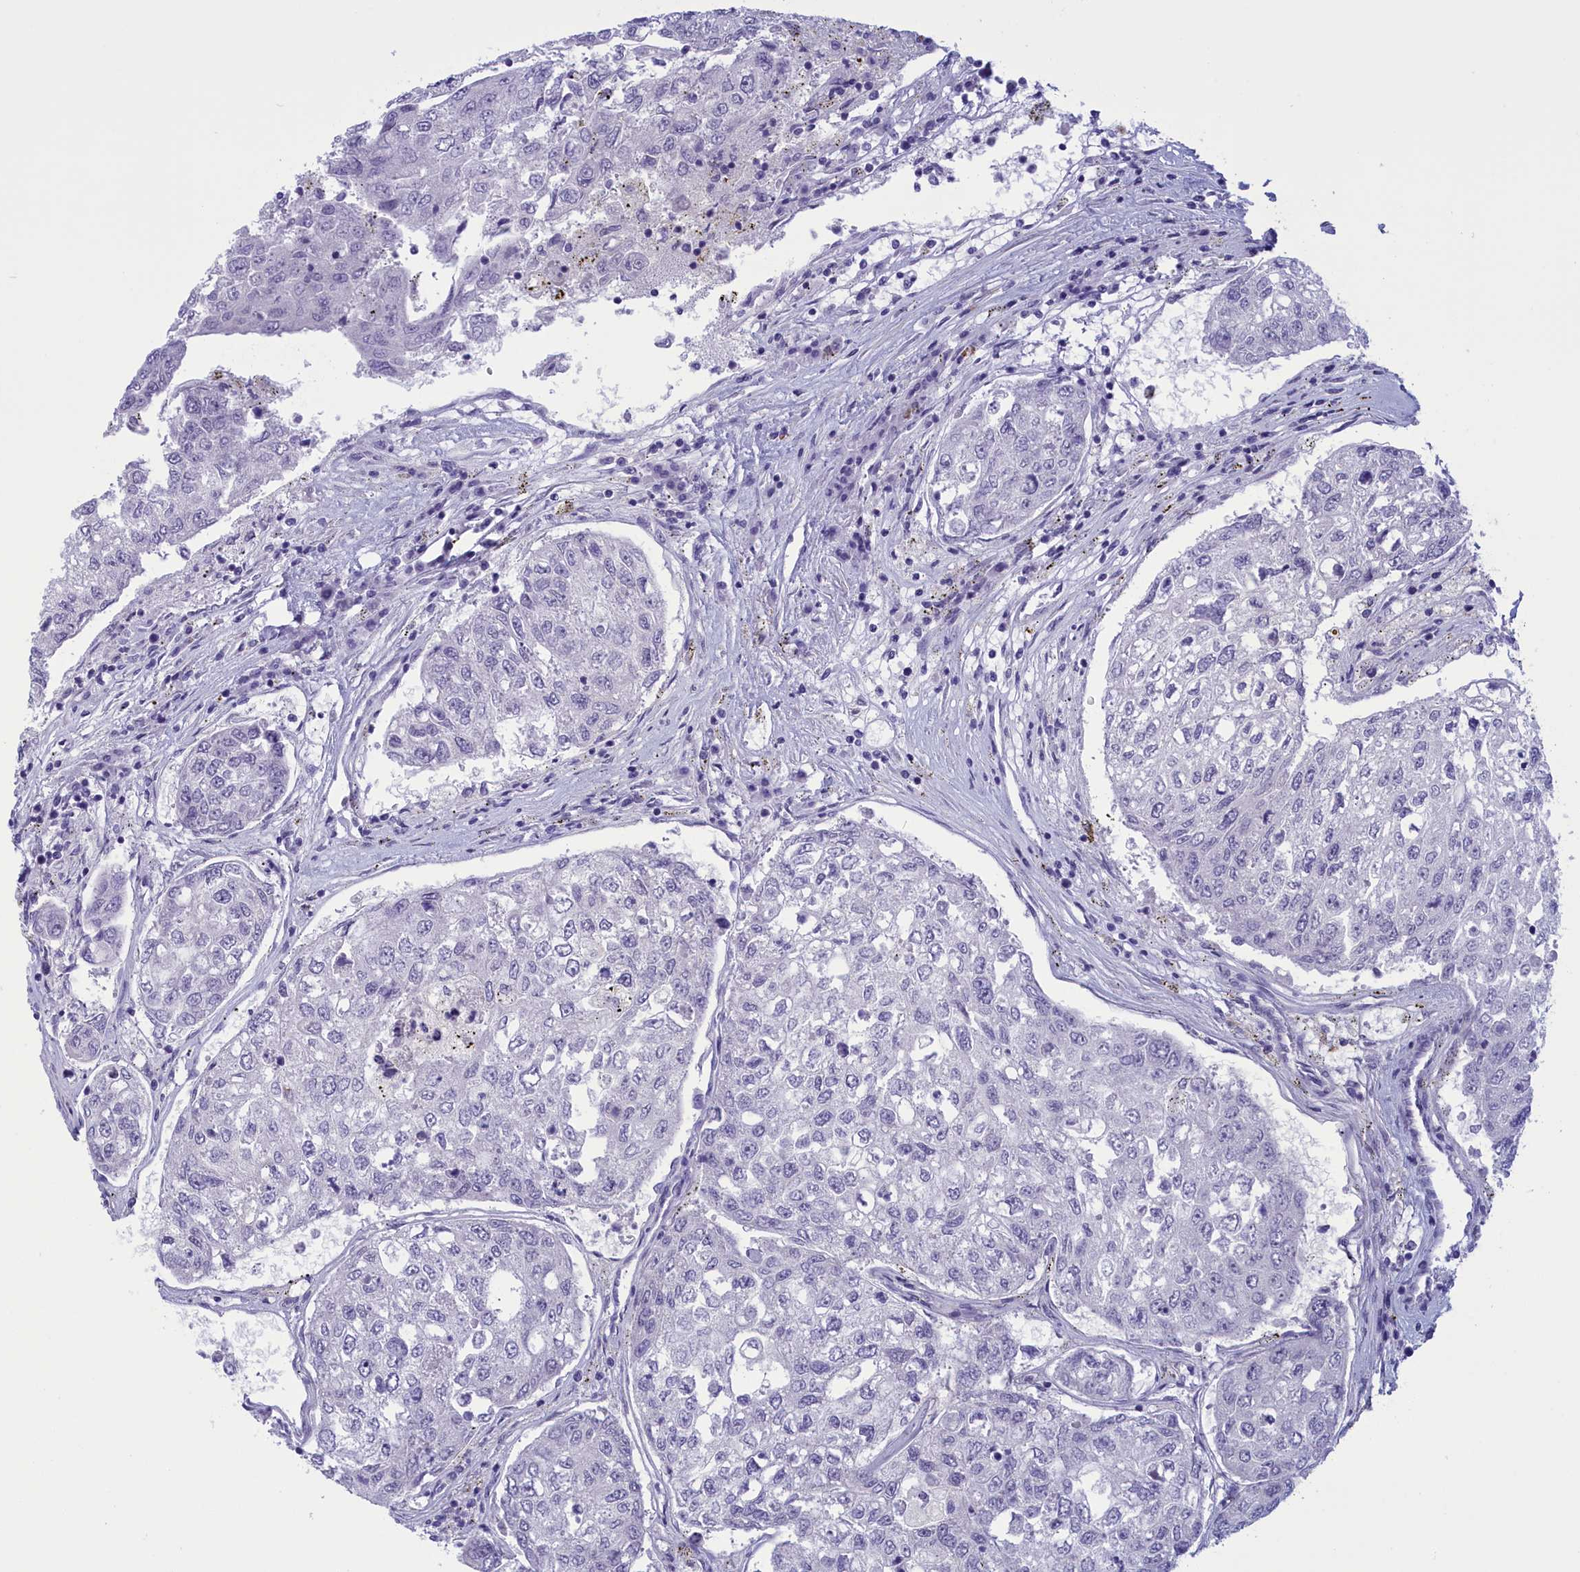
{"staining": {"intensity": "negative", "quantity": "none", "location": "none"}, "tissue": "urothelial cancer", "cell_type": "Tumor cells", "image_type": "cancer", "snomed": [{"axis": "morphology", "description": "Urothelial carcinoma, High grade"}, {"axis": "topography", "description": "Lymph node"}, {"axis": "topography", "description": "Urinary bladder"}], "caption": "Tumor cells are negative for protein expression in human urothelial cancer.", "gene": "ELOA2", "patient": {"sex": "male", "age": 51}}